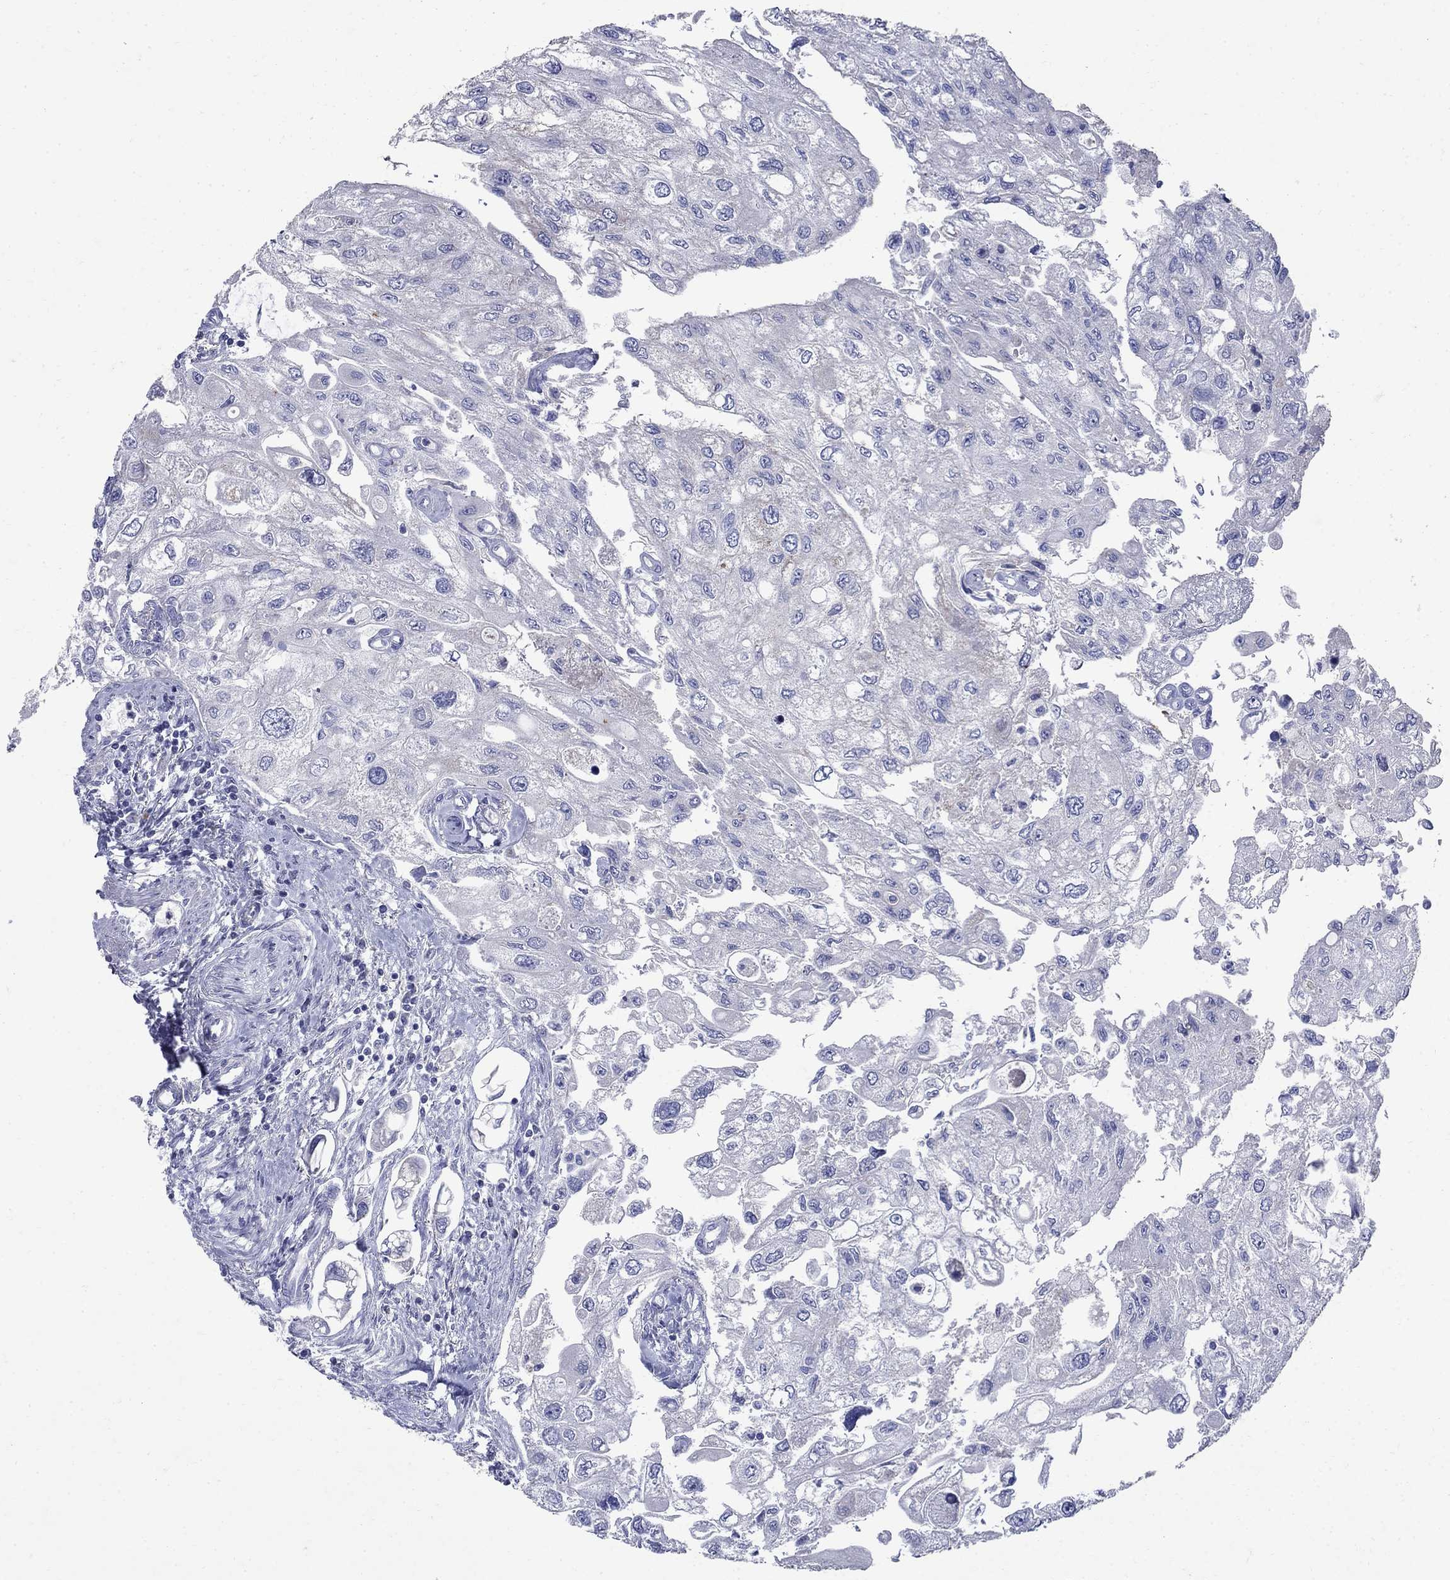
{"staining": {"intensity": "negative", "quantity": "none", "location": "none"}, "tissue": "urothelial cancer", "cell_type": "Tumor cells", "image_type": "cancer", "snomed": [{"axis": "morphology", "description": "Urothelial carcinoma, High grade"}, {"axis": "topography", "description": "Urinary bladder"}], "caption": "DAB immunohistochemical staining of urothelial carcinoma (high-grade) exhibits no significant positivity in tumor cells.", "gene": "CD1A", "patient": {"sex": "male", "age": 59}}